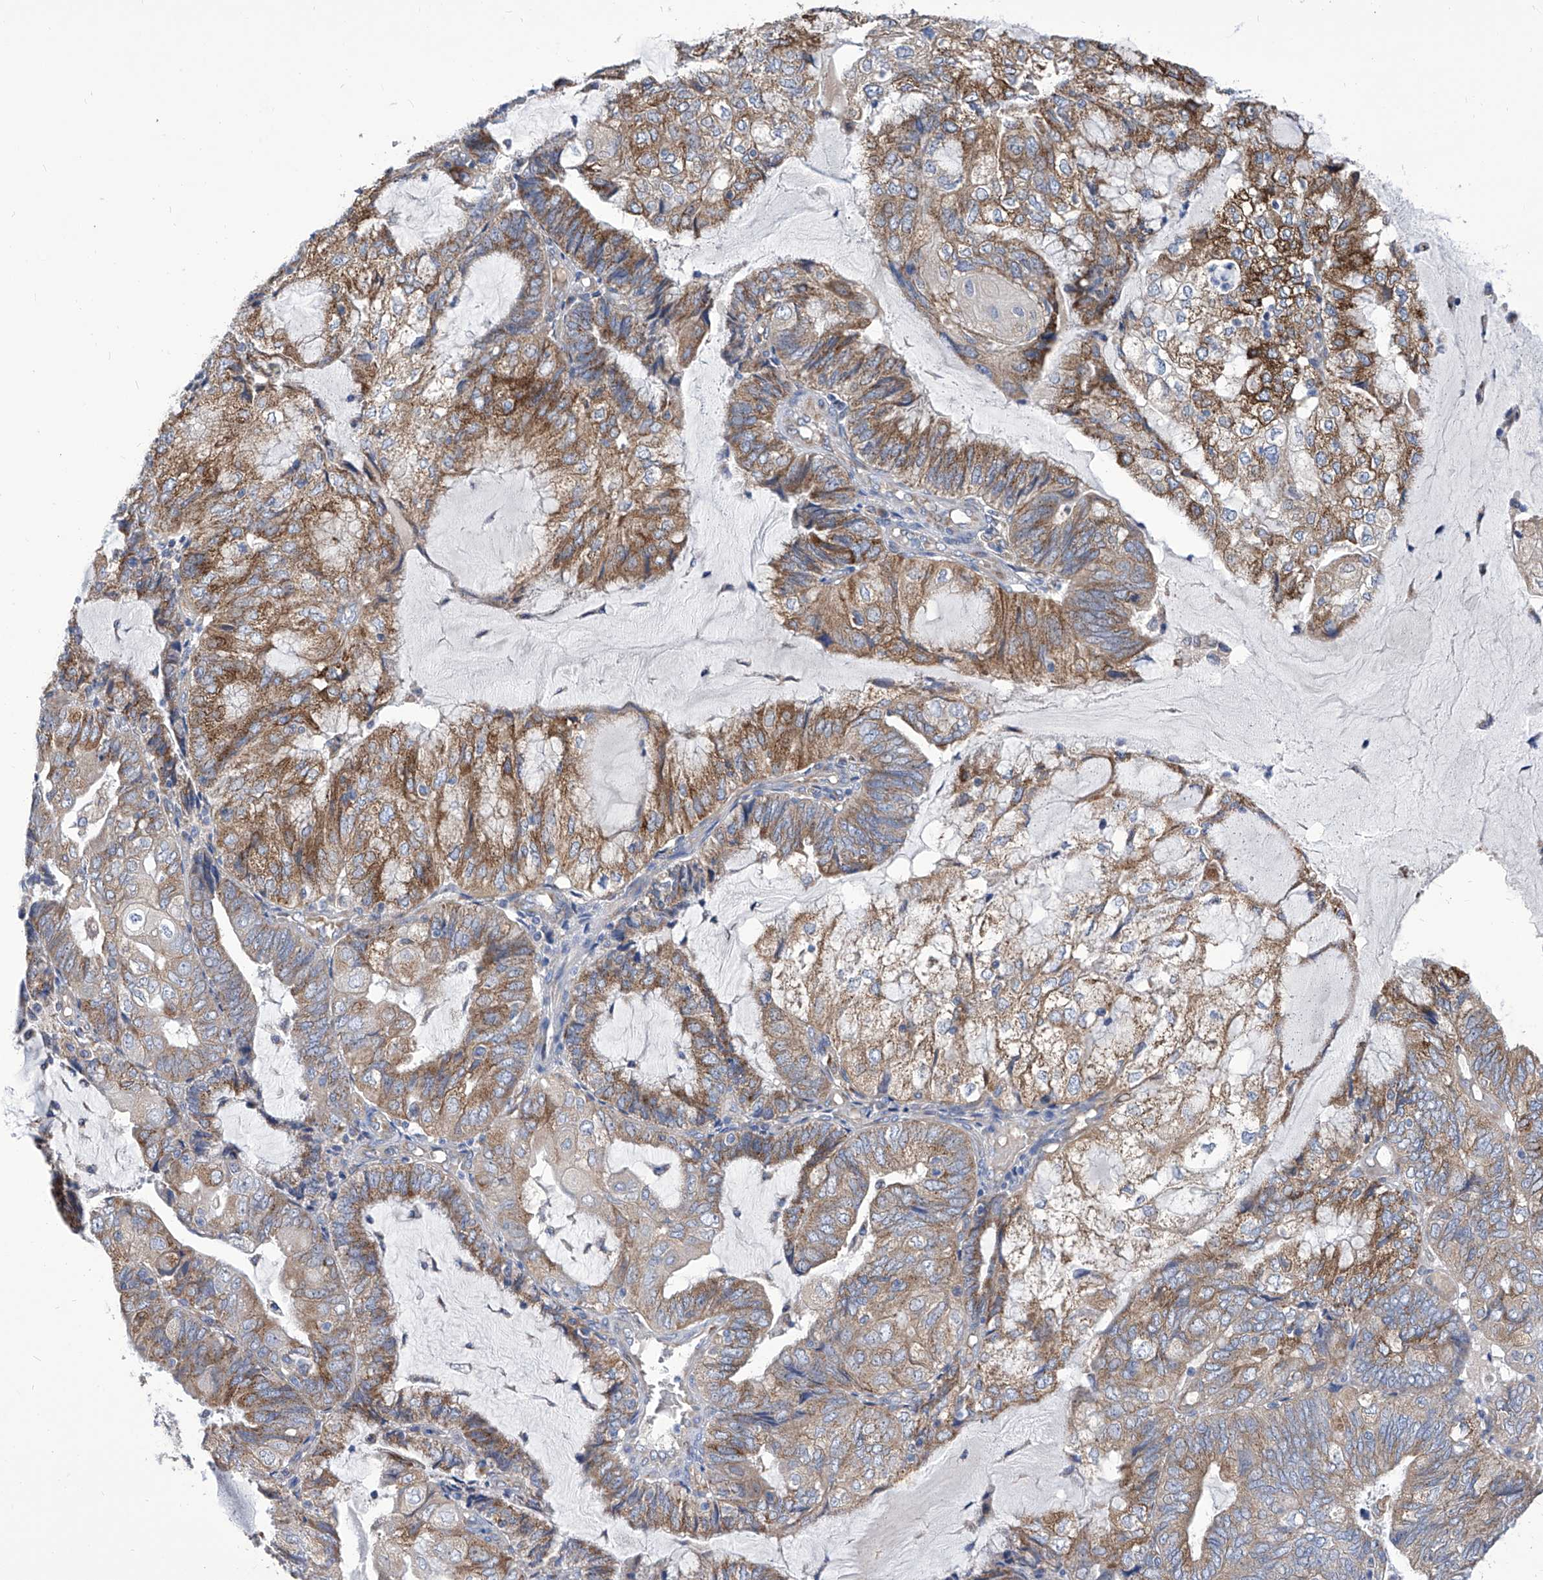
{"staining": {"intensity": "moderate", "quantity": ">75%", "location": "cytoplasmic/membranous"}, "tissue": "endometrial cancer", "cell_type": "Tumor cells", "image_type": "cancer", "snomed": [{"axis": "morphology", "description": "Adenocarcinoma, NOS"}, {"axis": "topography", "description": "Endometrium"}], "caption": "High-magnification brightfield microscopy of adenocarcinoma (endometrial) stained with DAB (3,3'-diaminobenzidine) (brown) and counterstained with hematoxylin (blue). tumor cells exhibit moderate cytoplasmic/membranous staining is appreciated in approximately>75% of cells.", "gene": "TJAP1", "patient": {"sex": "female", "age": 81}}